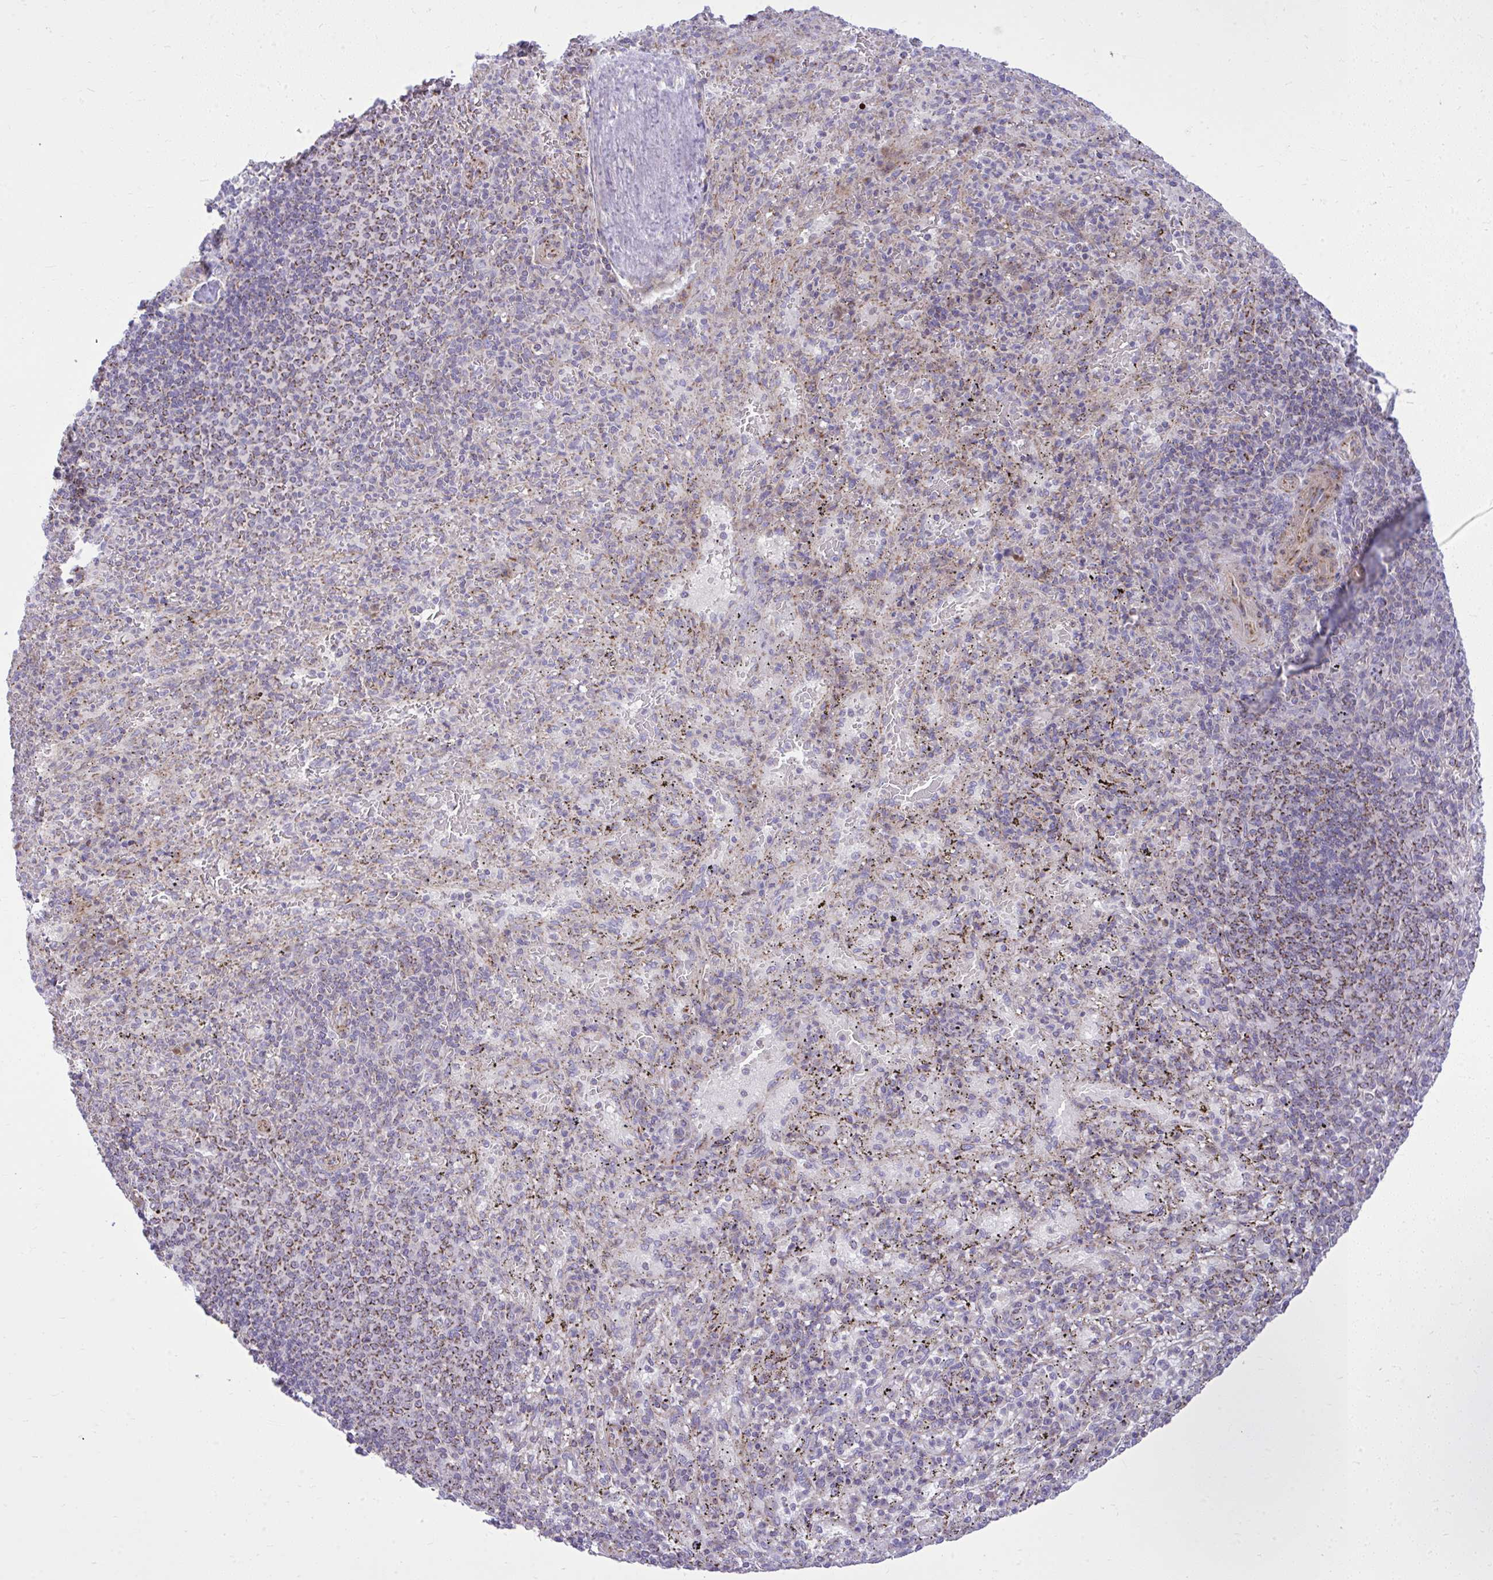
{"staining": {"intensity": "negative", "quantity": "none", "location": "none"}, "tissue": "spleen", "cell_type": "Cells in red pulp", "image_type": "normal", "snomed": [{"axis": "morphology", "description": "Normal tissue, NOS"}, {"axis": "topography", "description": "Spleen"}], "caption": "Immunohistochemistry of unremarkable human spleen shows no positivity in cells in red pulp.", "gene": "GPRIN3", "patient": {"sex": "male", "age": 57}}